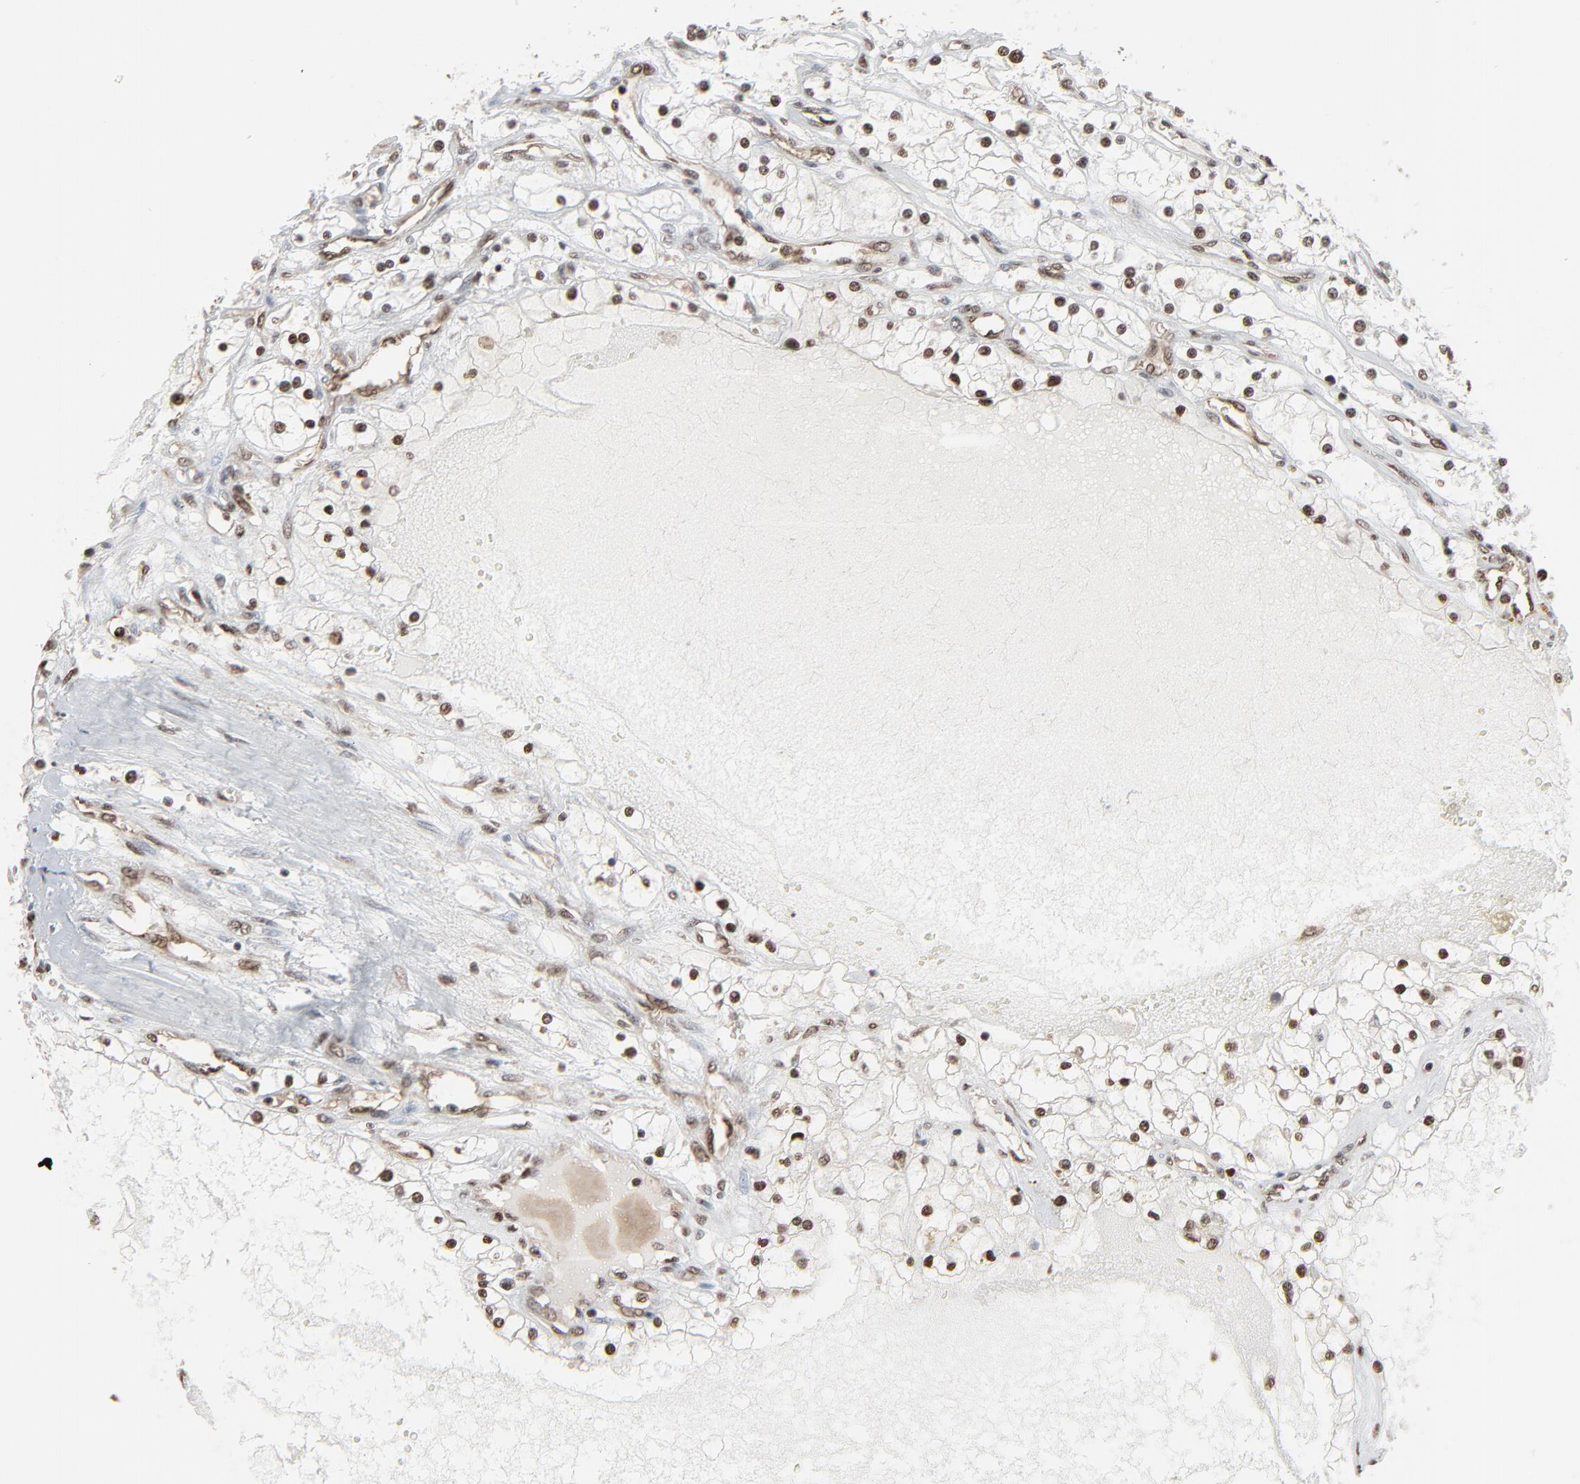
{"staining": {"intensity": "strong", "quantity": ">75%", "location": "nuclear"}, "tissue": "renal cancer", "cell_type": "Tumor cells", "image_type": "cancer", "snomed": [{"axis": "morphology", "description": "Adenocarcinoma, NOS"}, {"axis": "topography", "description": "Kidney"}], "caption": "Protein expression analysis of human renal cancer reveals strong nuclear staining in approximately >75% of tumor cells. (Stains: DAB (3,3'-diaminobenzidine) in brown, nuclei in blue, Microscopy: brightfield microscopy at high magnification).", "gene": "MEIS2", "patient": {"sex": "male", "age": 61}}